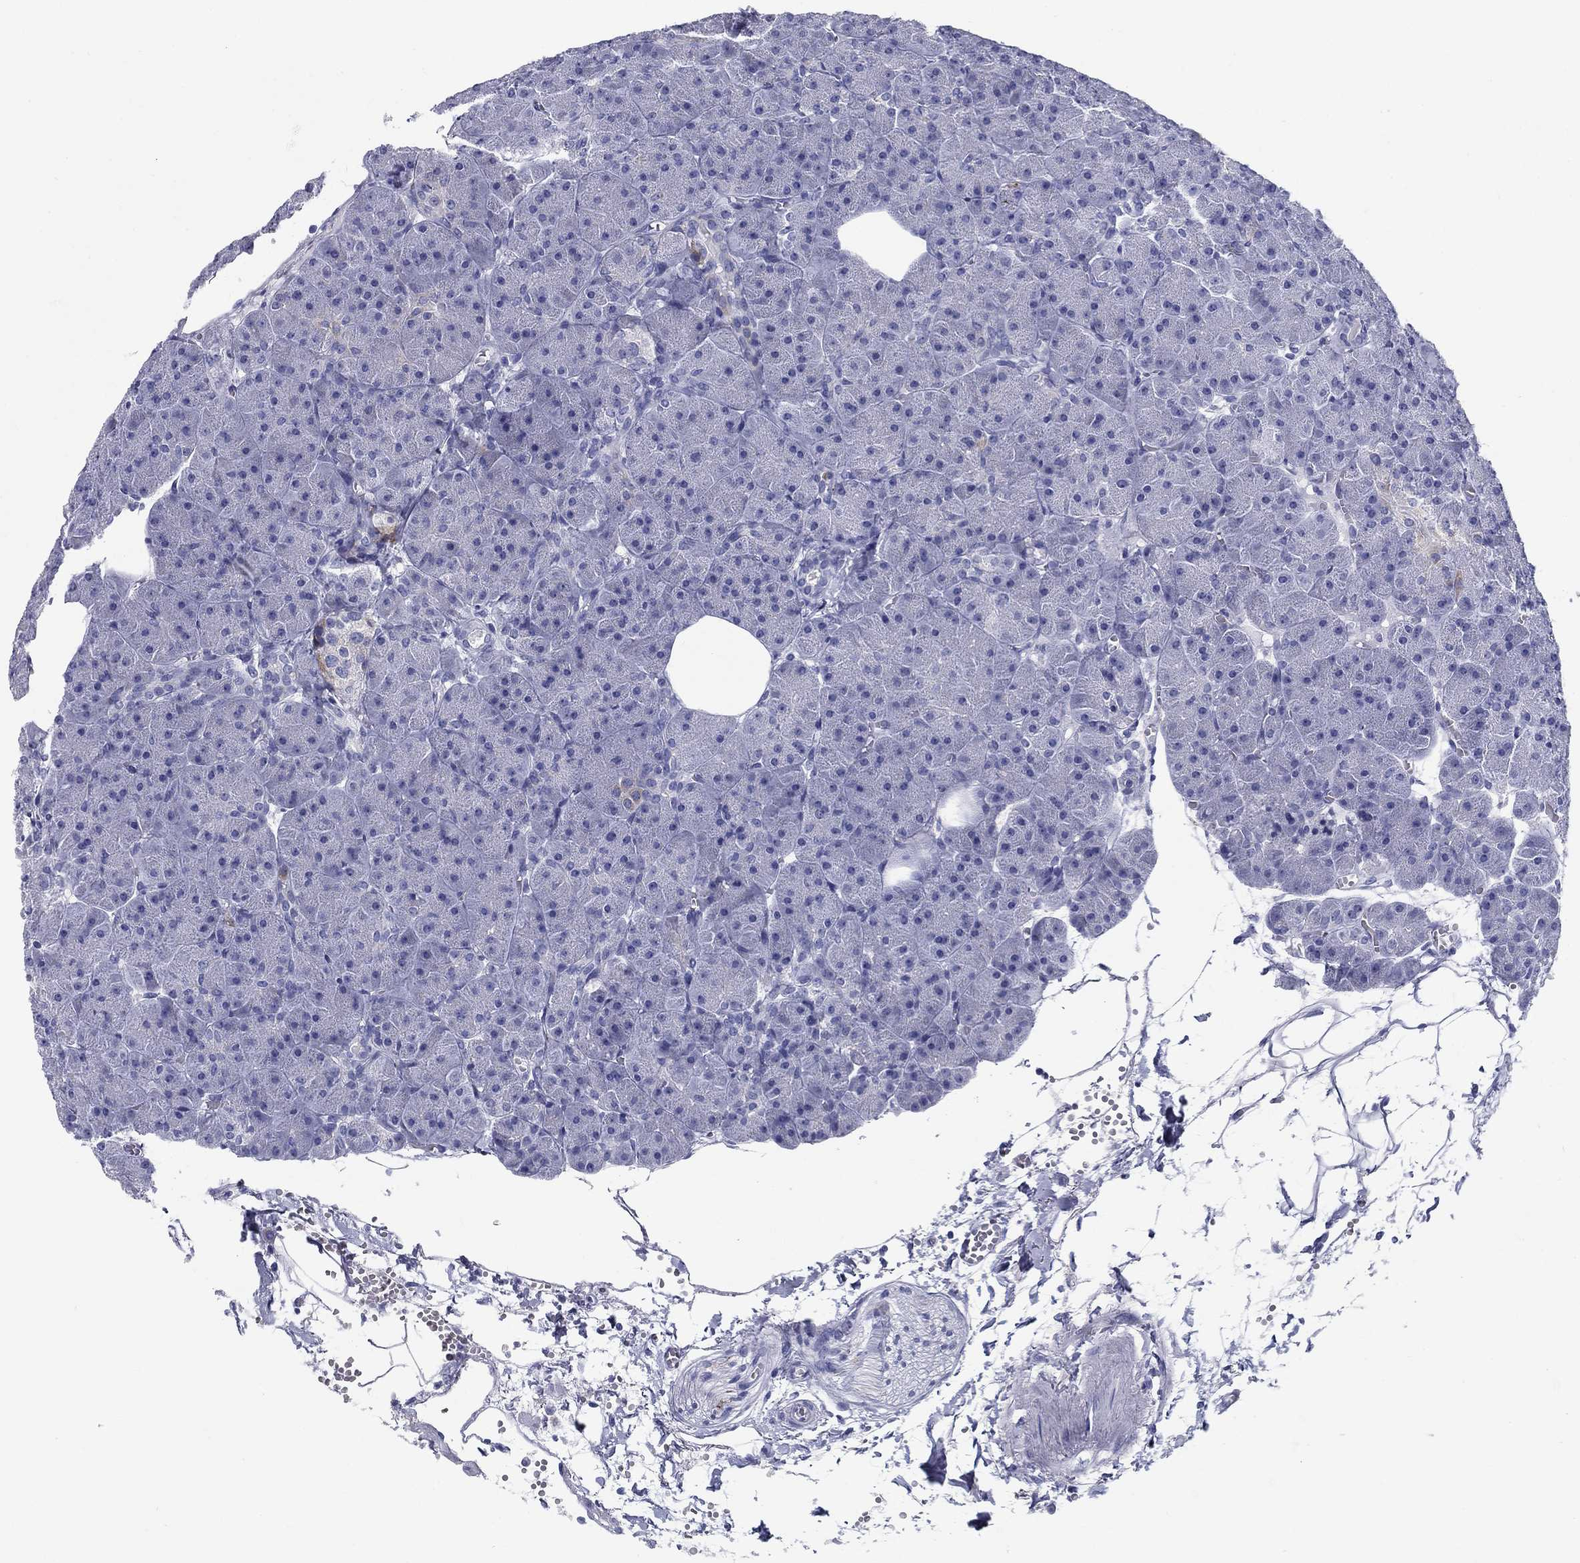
{"staining": {"intensity": "strong", "quantity": "<25%", "location": "cytoplasmic/membranous"}, "tissue": "pancreas", "cell_type": "Exocrine glandular cells", "image_type": "normal", "snomed": [{"axis": "morphology", "description": "Normal tissue, NOS"}, {"axis": "topography", "description": "Pancreas"}], "caption": "Immunohistochemistry histopathology image of unremarkable pancreas stained for a protein (brown), which displays medium levels of strong cytoplasmic/membranous positivity in approximately <25% of exocrine glandular cells.", "gene": "UPB1", "patient": {"sex": "male", "age": 61}}